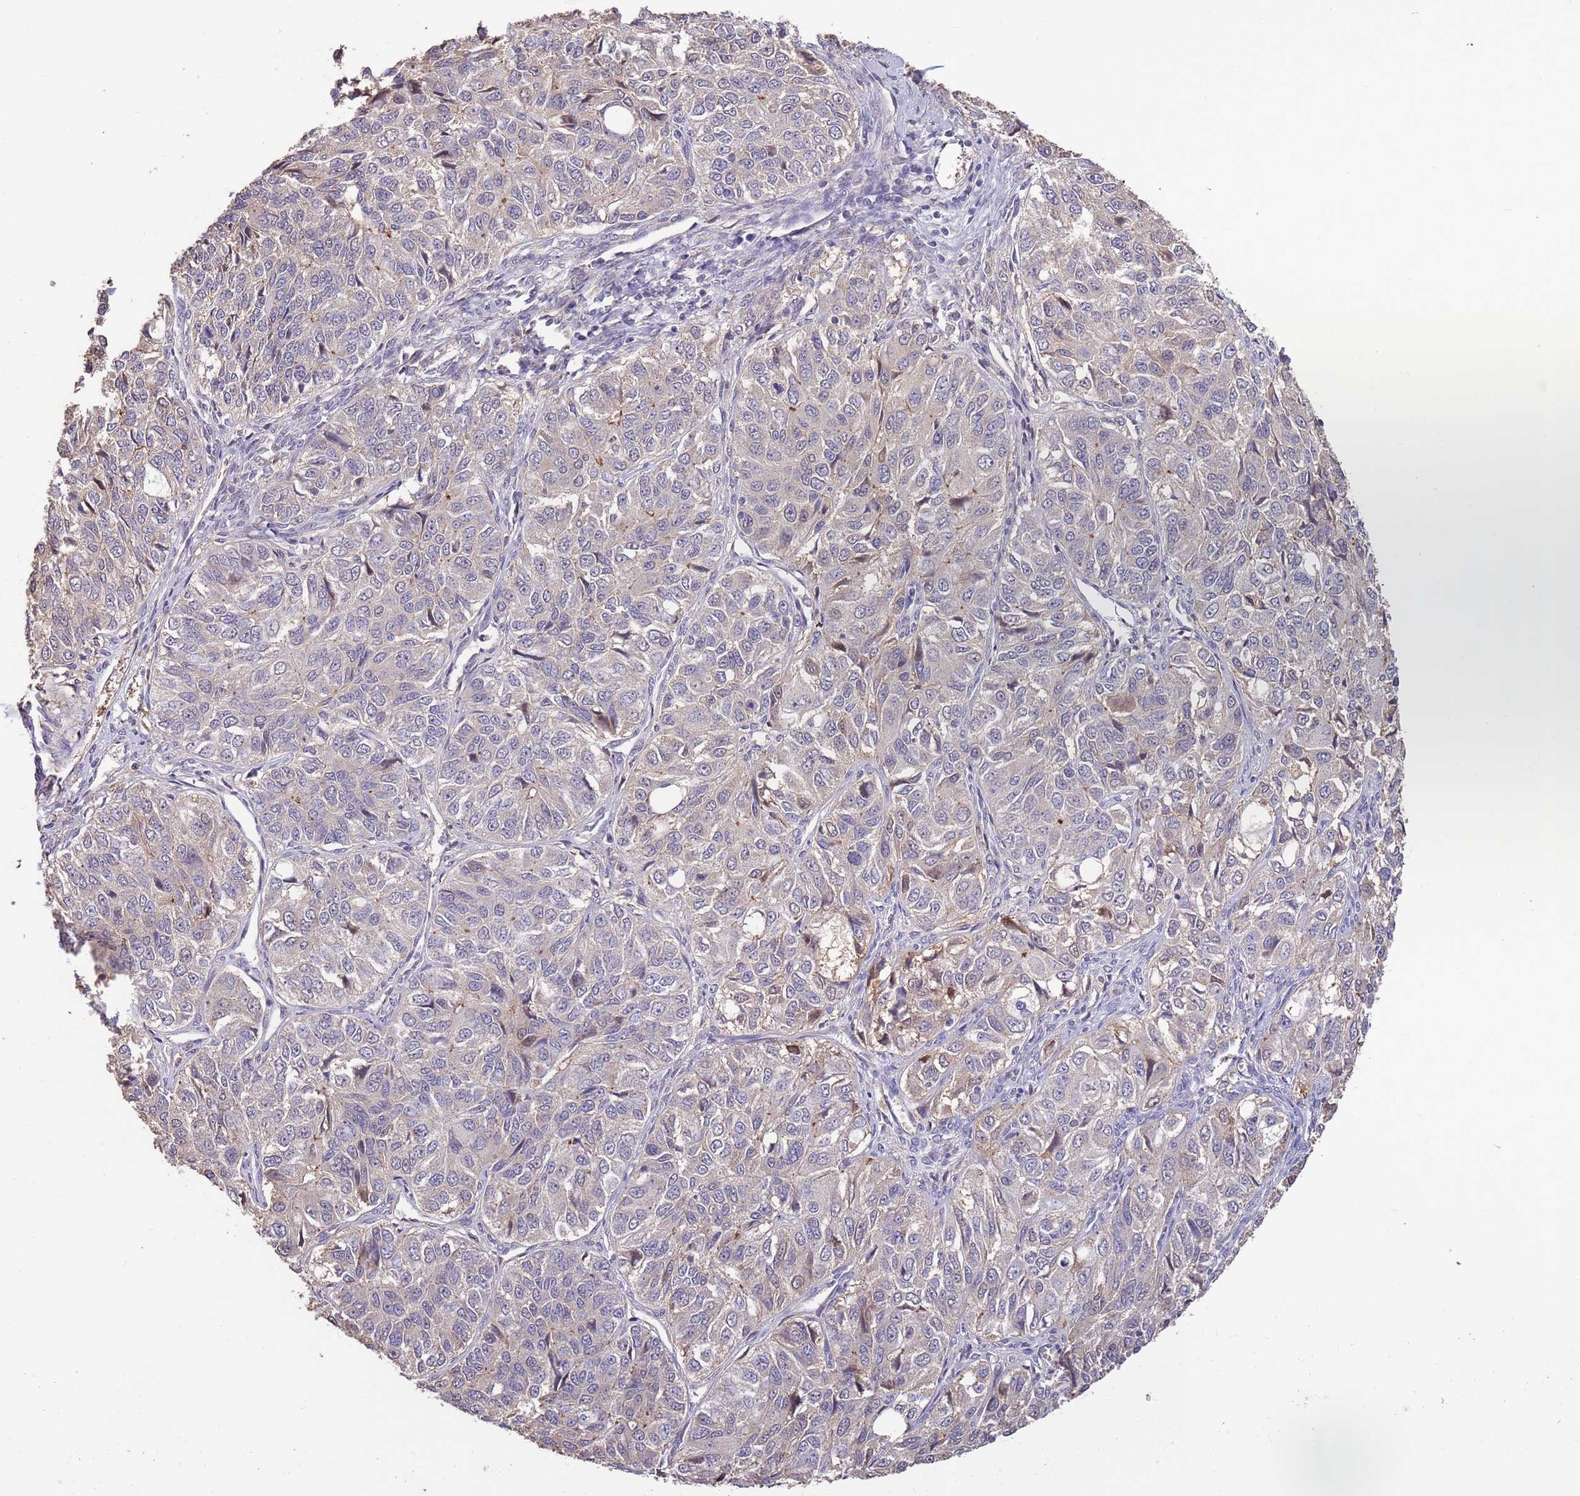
{"staining": {"intensity": "weak", "quantity": "<25%", "location": "cytoplasmic/membranous"}, "tissue": "ovarian cancer", "cell_type": "Tumor cells", "image_type": "cancer", "snomed": [{"axis": "morphology", "description": "Carcinoma, endometroid"}, {"axis": "topography", "description": "Ovary"}], "caption": "Immunohistochemistry of human ovarian cancer (endometroid carcinoma) demonstrates no positivity in tumor cells.", "gene": "MARVELD2", "patient": {"sex": "female", "age": 51}}